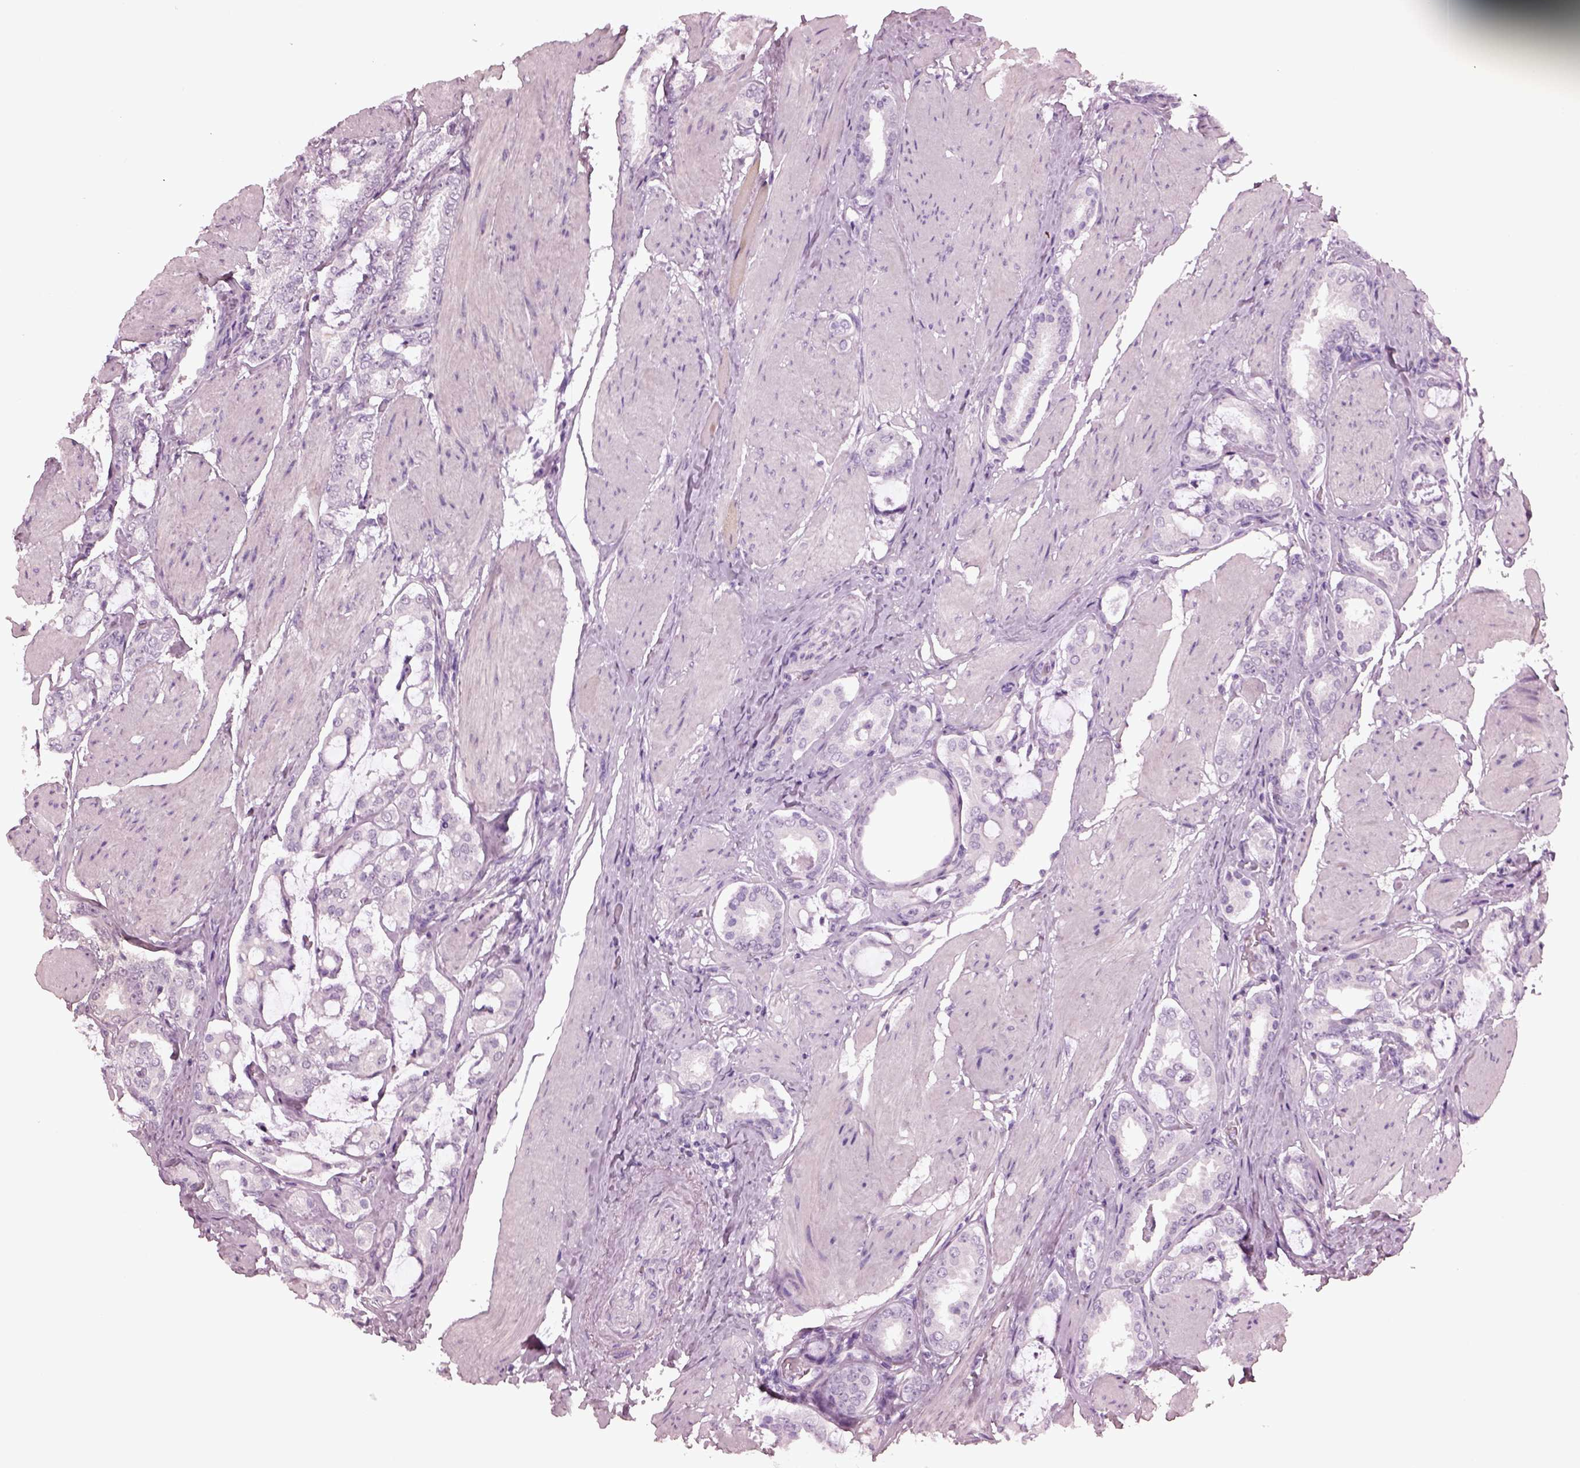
{"staining": {"intensity": "negative", "quantity": "none", "location": "none"}, "tissue": "prostate cancer", "cell_type": "Tumor cells", "image_type": "cancer", "snomed": [{"axis": "morphology", "description": "Adenocarcinoma, High grade"}, {"axis": "topography", "description": "Prostate"}], "caption": "Human prostate adenocarcinoma (high-grade) stained for a protein using immunohistochemistry (IHC) displays no staining in tumor cells.", "gene": "SLC6A17", "patient": {"sex": "male", "age": 63}}